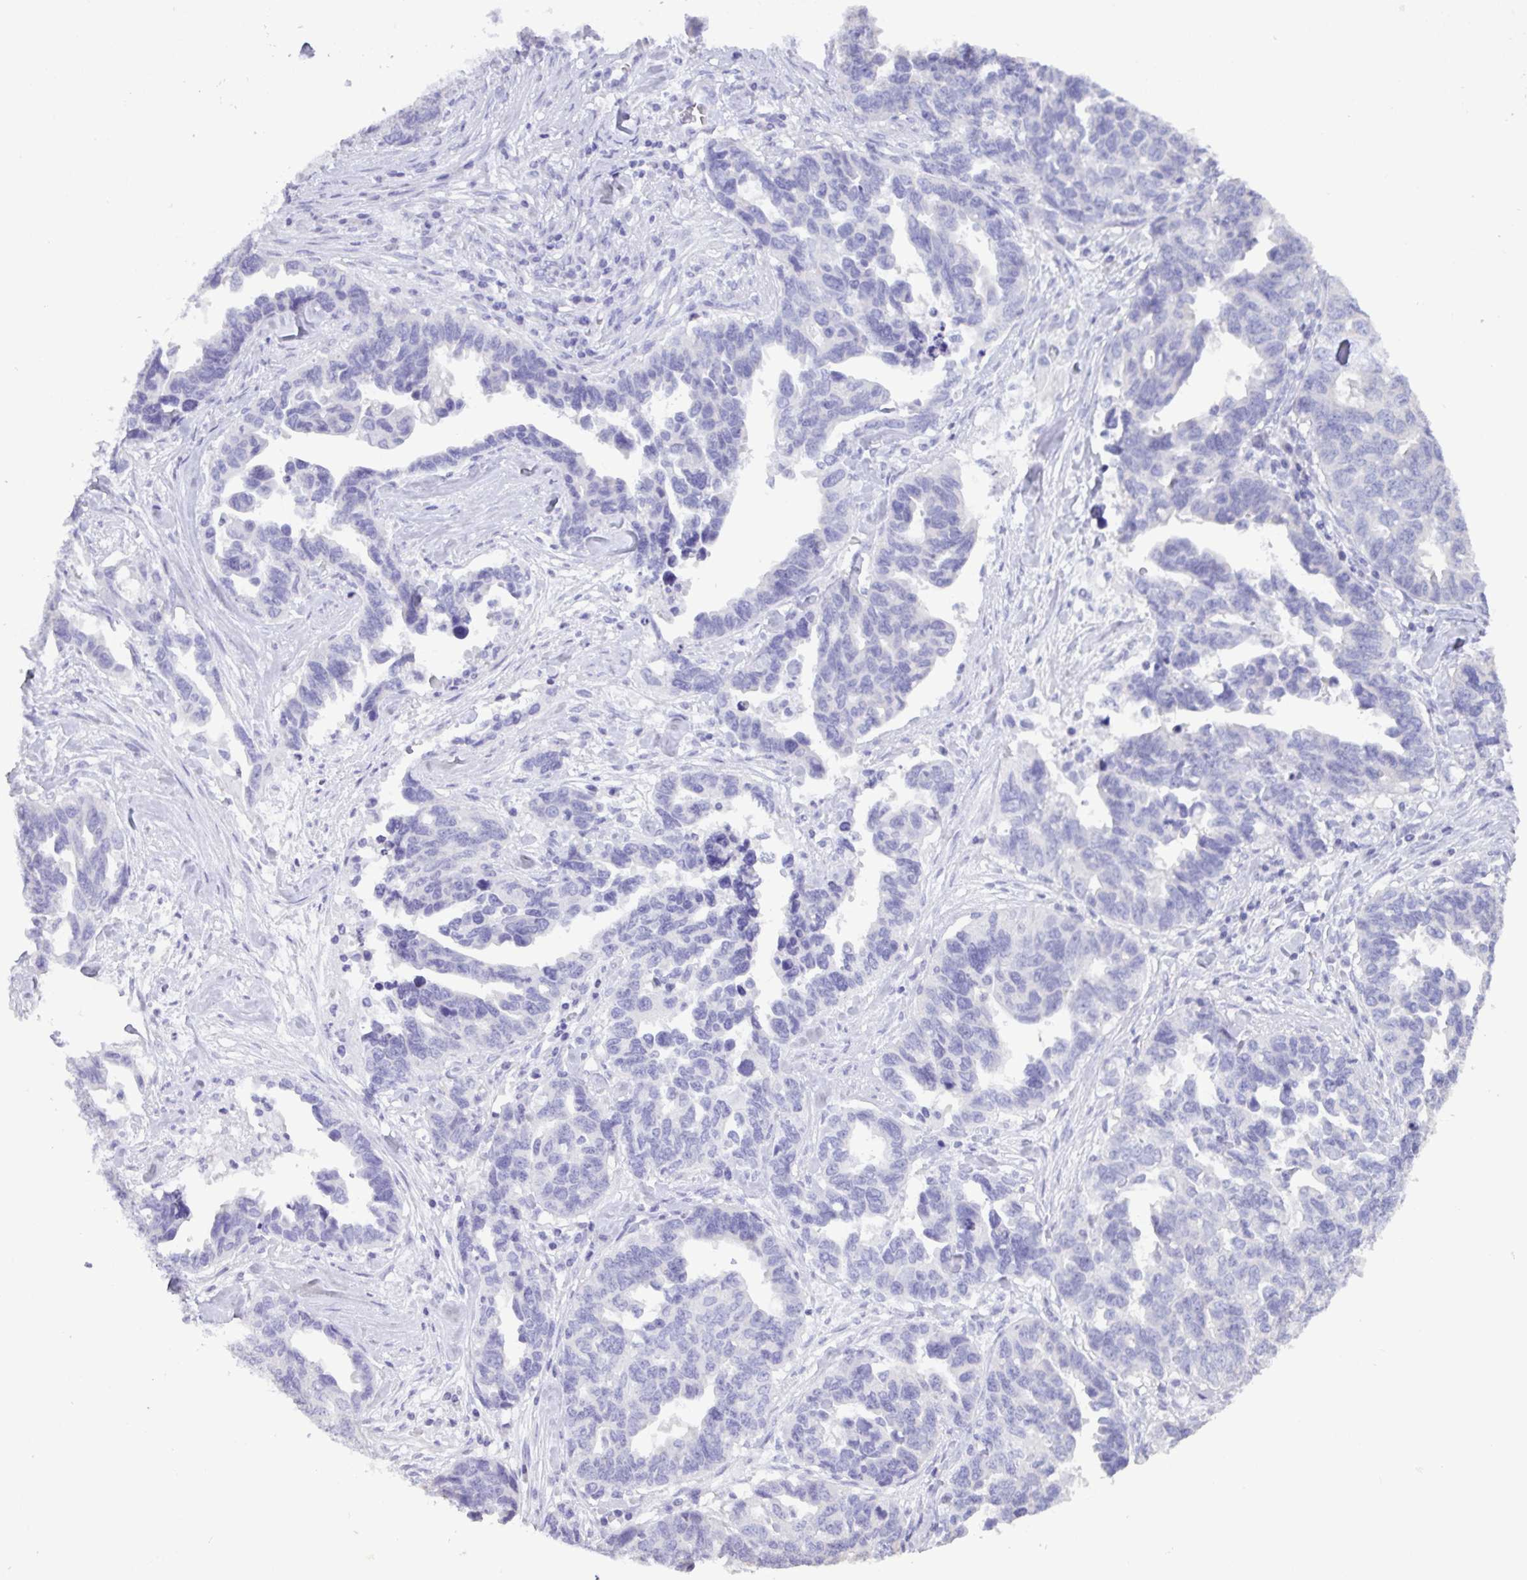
{"staining": {"intensity": "negative", "quantity": "none", "location": "none"}, "tissue": "ovarian cancer", "cell_type": "Tumor cells", "image_type": "cancer", "snomed": [{"axis": "morphology", "description": "Cystadenocarcinoma, serous, NOS"}, {"axis": "topography", "description": "Ovary"}], "caption": "This is an IHC histopathology image of human ovarian cancer (serous cystadenocarcinoma). There is no positivity in tumor cells.", "gene": "C4orf33", "patient": {"sex": "female", "age": 69}}